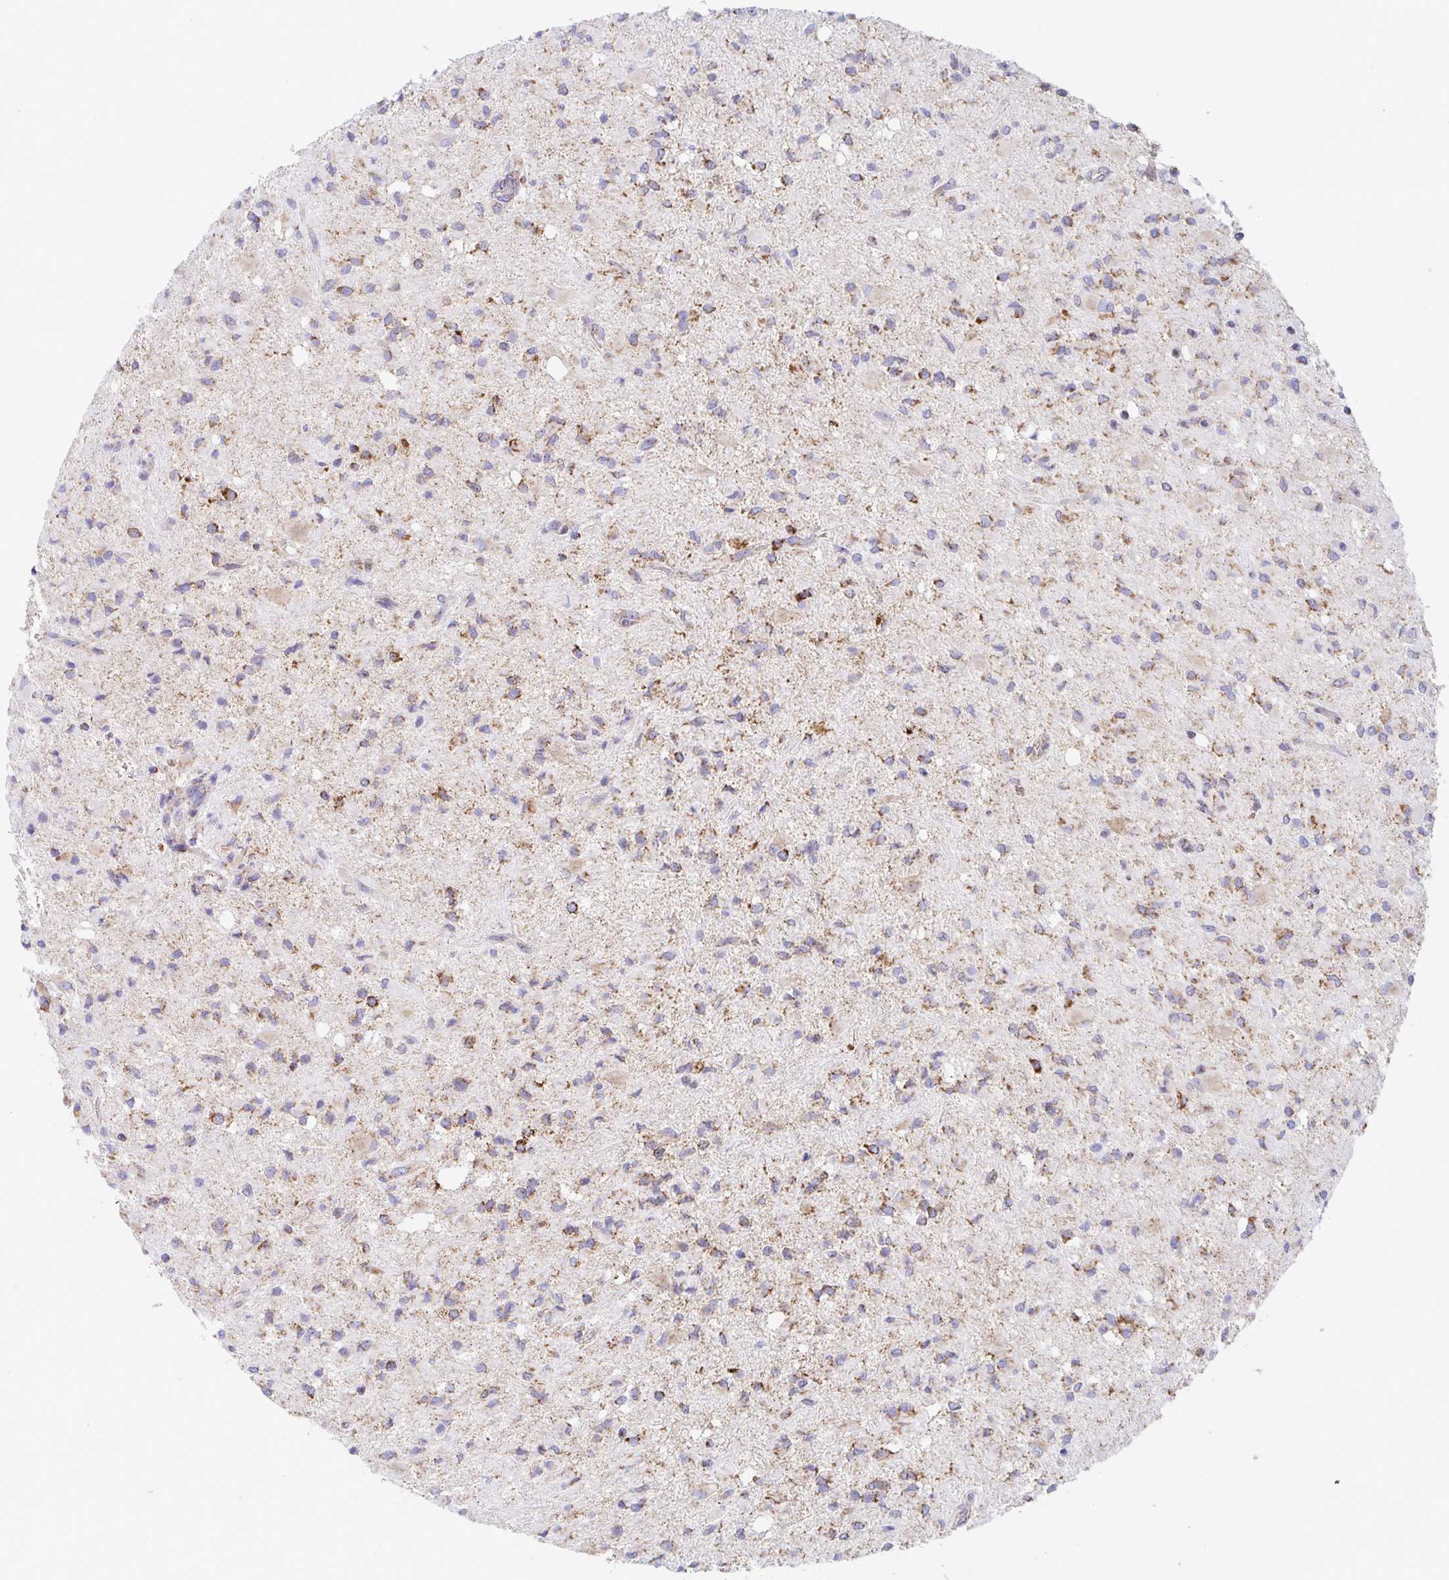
{"staining": {"intensity": "moderate", "quantity": ">75%", "location": "cytoplasmic/membranous"}, "tissue": "glioma", "cell_type": "Tumor cells", "image_type": "cancer", "snomed": [{"axis": "morphology", "description": "Glioma, malignant, Low grade"}, {"axis": "topography", "description": "Brain"}], "caption": "Immunohistochemistry (IHC) of human glioma demonstrates medium levels of moderate cytoplasmic/membranous staining in about >75% of tumor cells.", "gene": "ATP5MJ", "patient": {"sex": "female", "age": 33}}